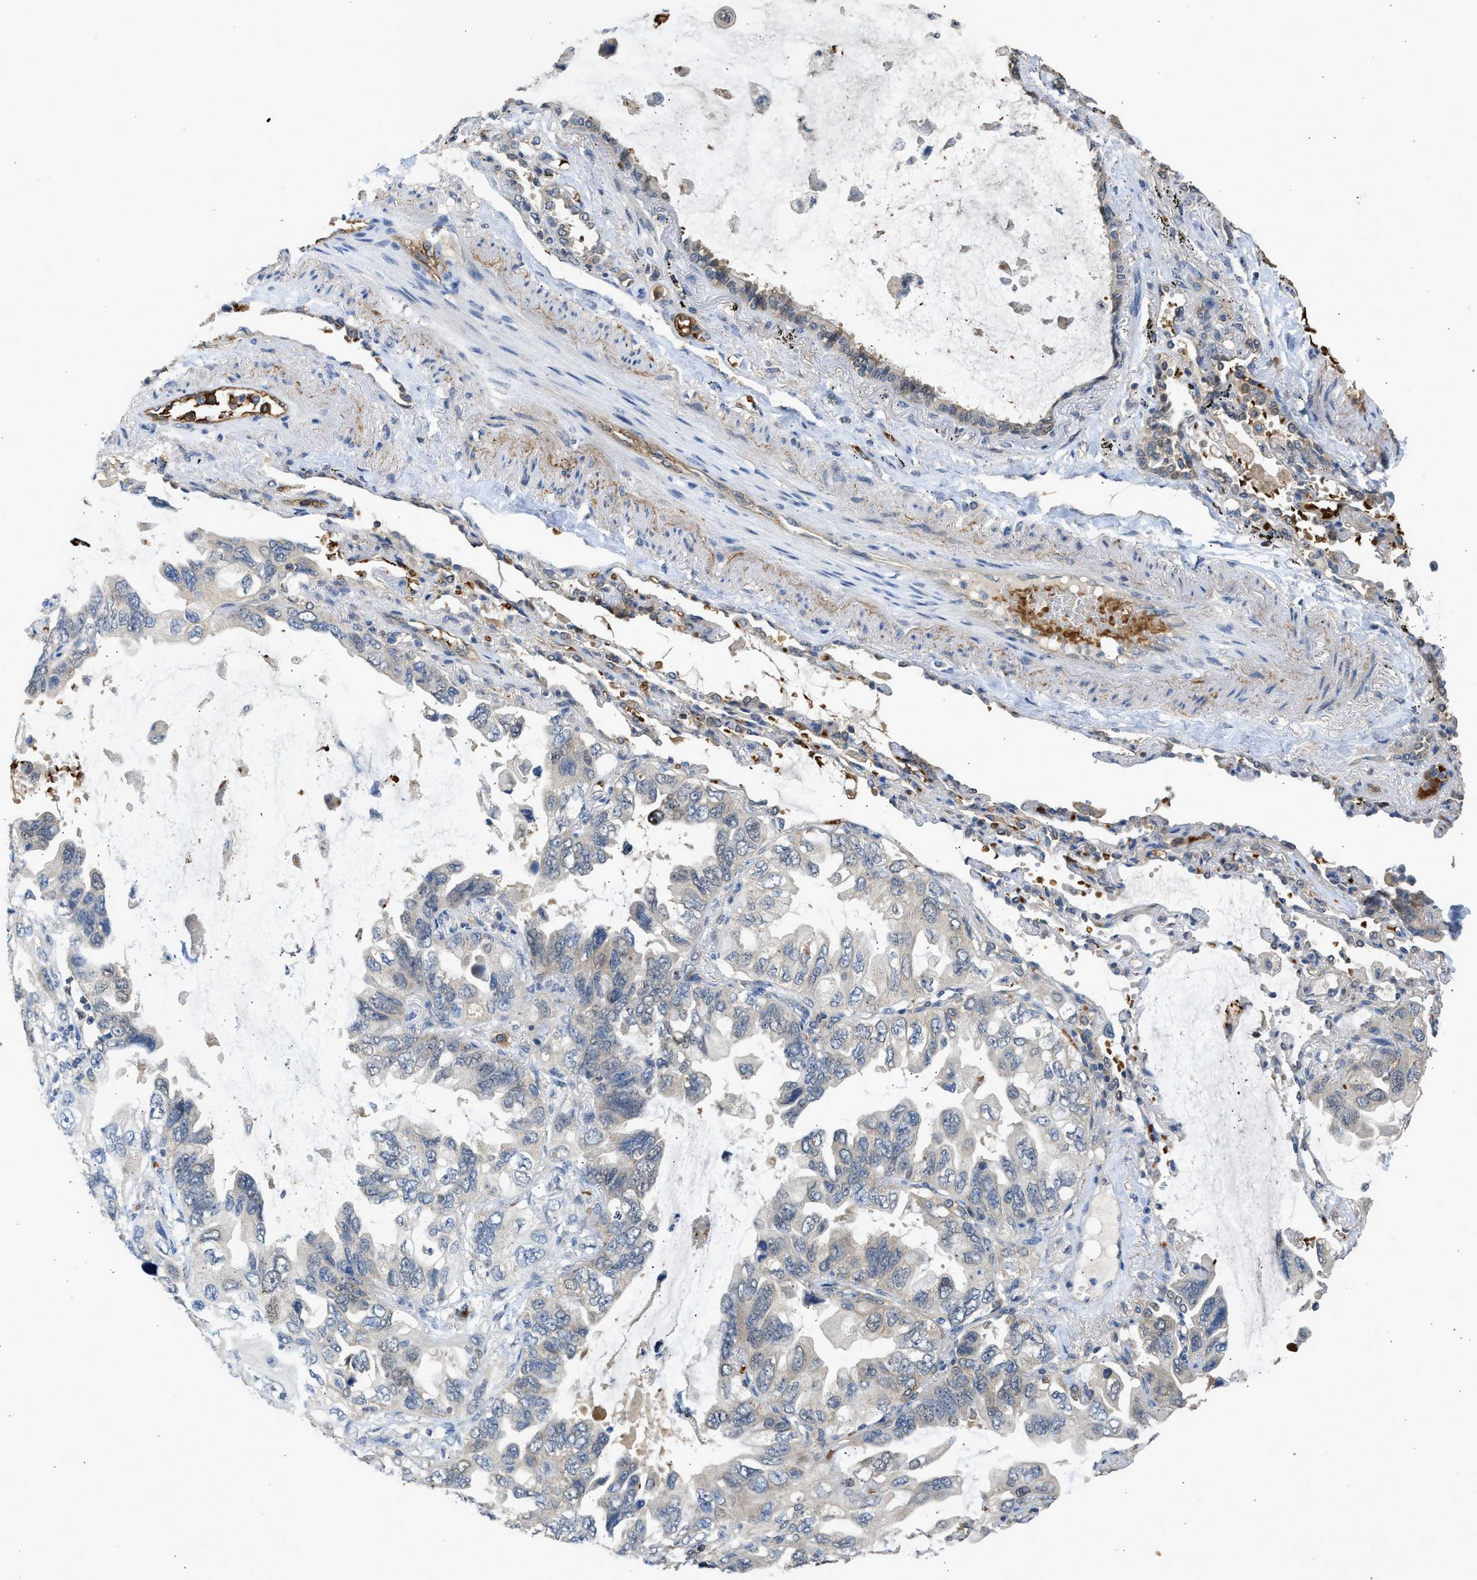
{"staining": {"intensity": "weak", "quantity": "<25%", "location": "cytoplasmic/membranous"}, "tissue": "lung cancer", "cell_type": "Tumor cells", "image_type": "cancer", "snomed": [{"axis": "morphology", "description": "Squamous cell carcinoma, NOS"}, {"axis": "topography", "description": "Lung"}], "caption": "This is an immunohistochemistry image of human lung squamous cell carcinoma. There is no positivity in tumor cells.", "gene": "MAPK7", "patient": {"sex": "female", "age": 73}}